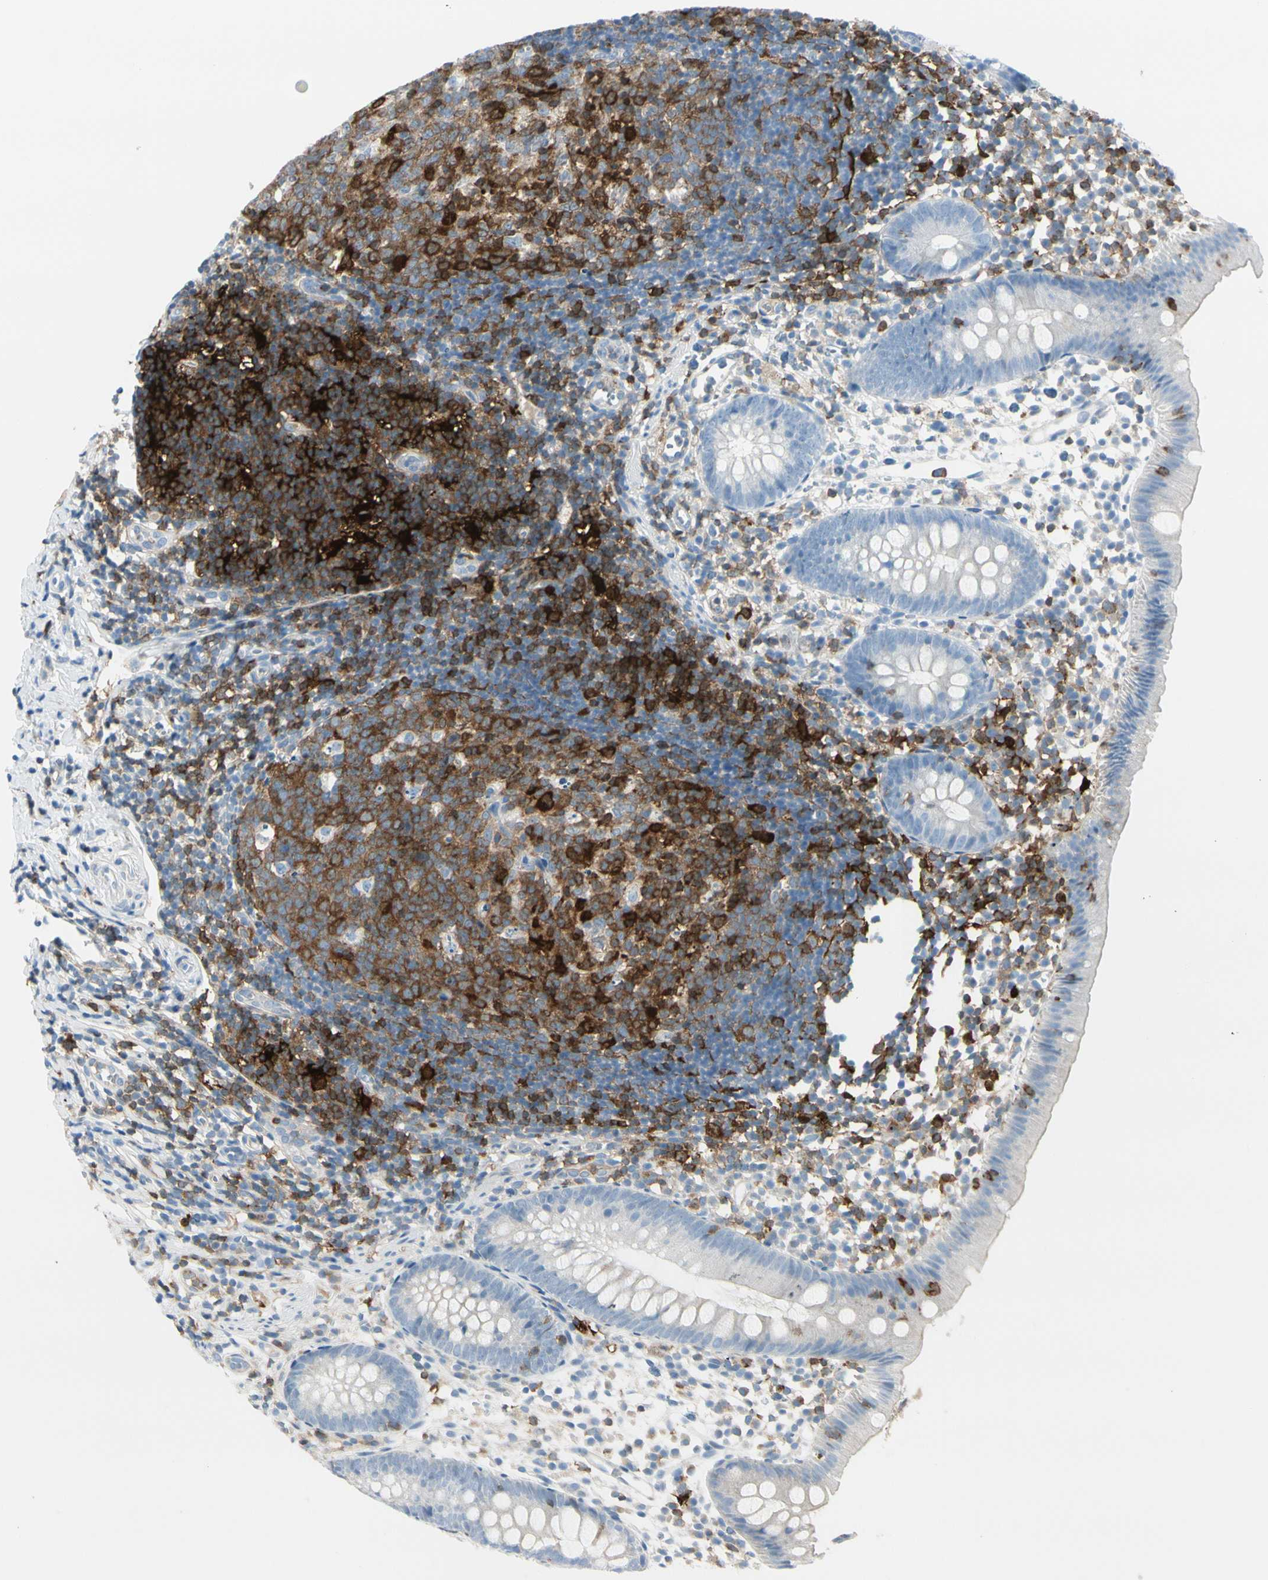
{"staining": {"intensity": "negative", "quantity": "none", "location": "none"}, "tissue": "appendix", "cell_type": "Glandular cells", "image_type": "normal", "snomed": [{"axis": "morphology", "description": "Normal tissue, NOS"}, {"axis": "topography", "description": "Appendix"}], "caption": "Micrograph shows no protein expression in glandular cells of normal appendix.", "gene": "TRAF1", "patient": {"sex": "female", "age": 20}}